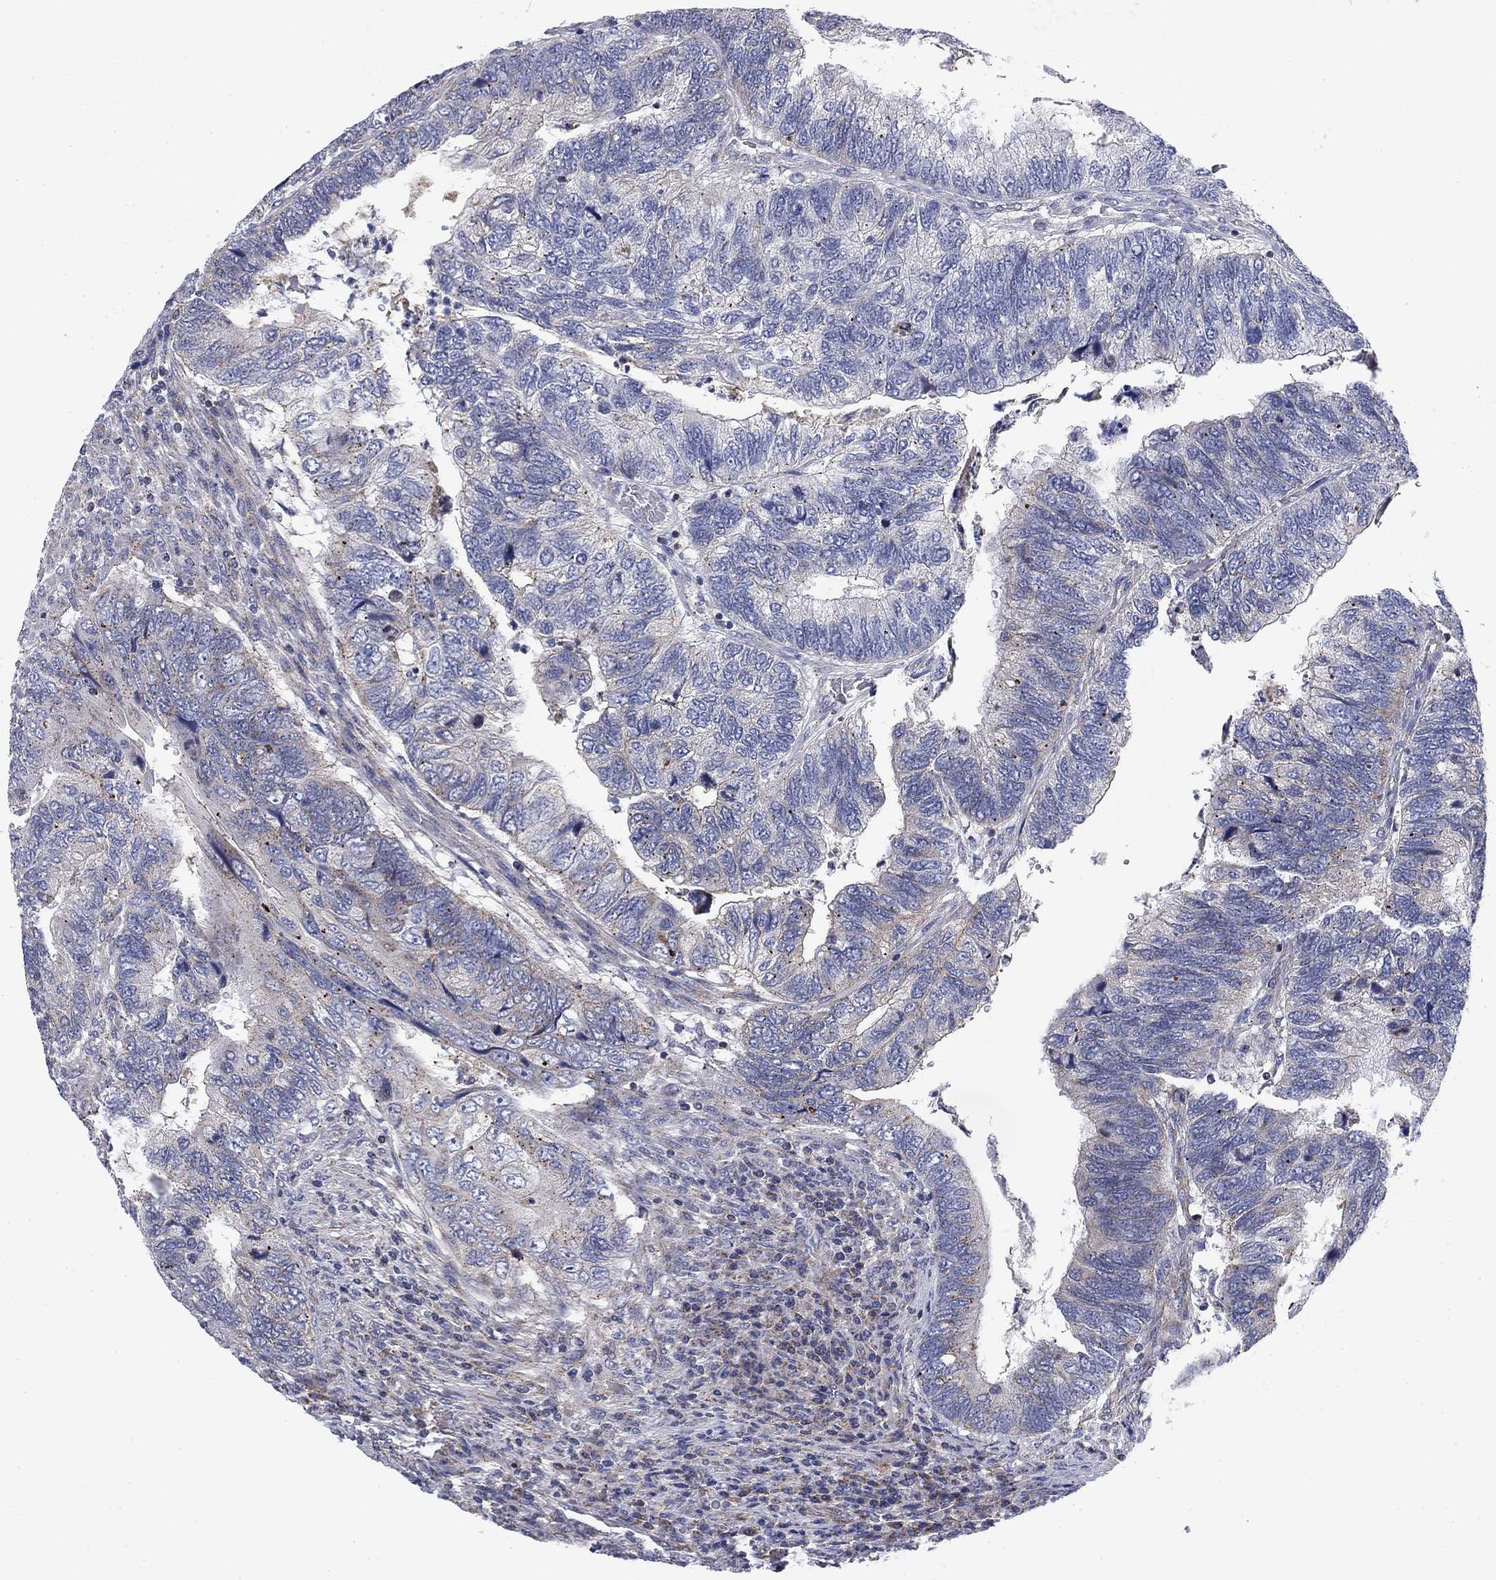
{"staining": {"intensity": "negative", "quantity": "none", "location": "none"}, "tissue": "colorectal cancer", "cell_type": "Tumor cells", "image_type": "cancer", "snomed": [{"axis": "morphology", "description": "Adenocarcinoma, NOS"}, {"axis": "topography", "description": "Colon"}], "caption": "Immunohistochemical staining of human colorectal adenocarcinoma displays no significant expression in tumor cells.", "gene": "NACAD", "patient": {"sex": "female", "age": 67}}